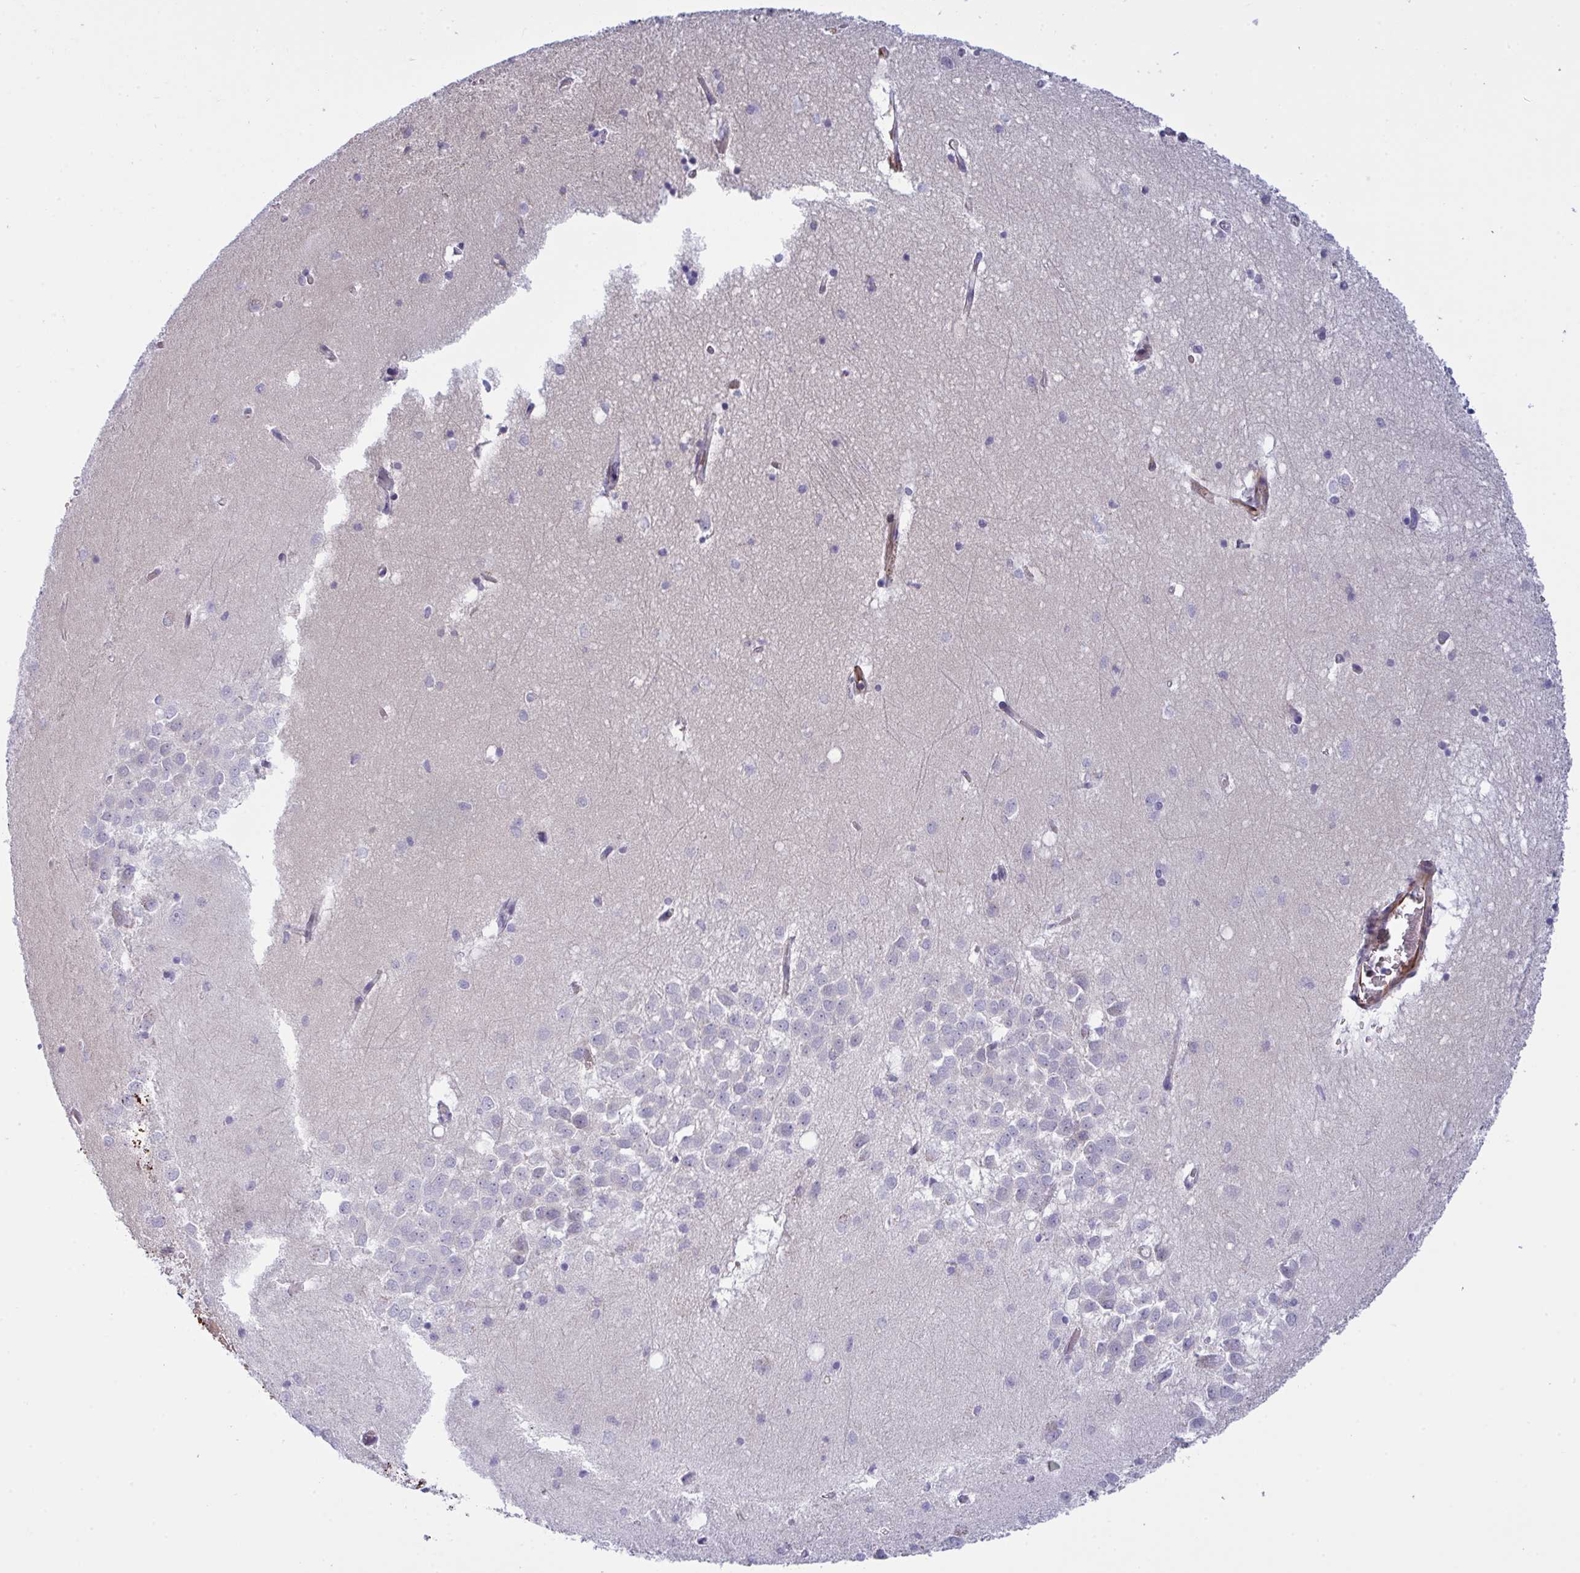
{"staining": {"intensity": "negative", "quantity": "none", "location": "none"}, "tissue": "hippocampus", "cell_type": "Glial cells", "image_type": "normal", "snomed": [{"axis": "morphology", "description": "Normal tissue, NOS"}, {"axis": "topography", "description": "Hippocampus"}], "caption": "The image shows no significant expression in glial cells of hippocampus.", "gene": "DCBLD1", "patient": {"sex": "male", "age": 58}}